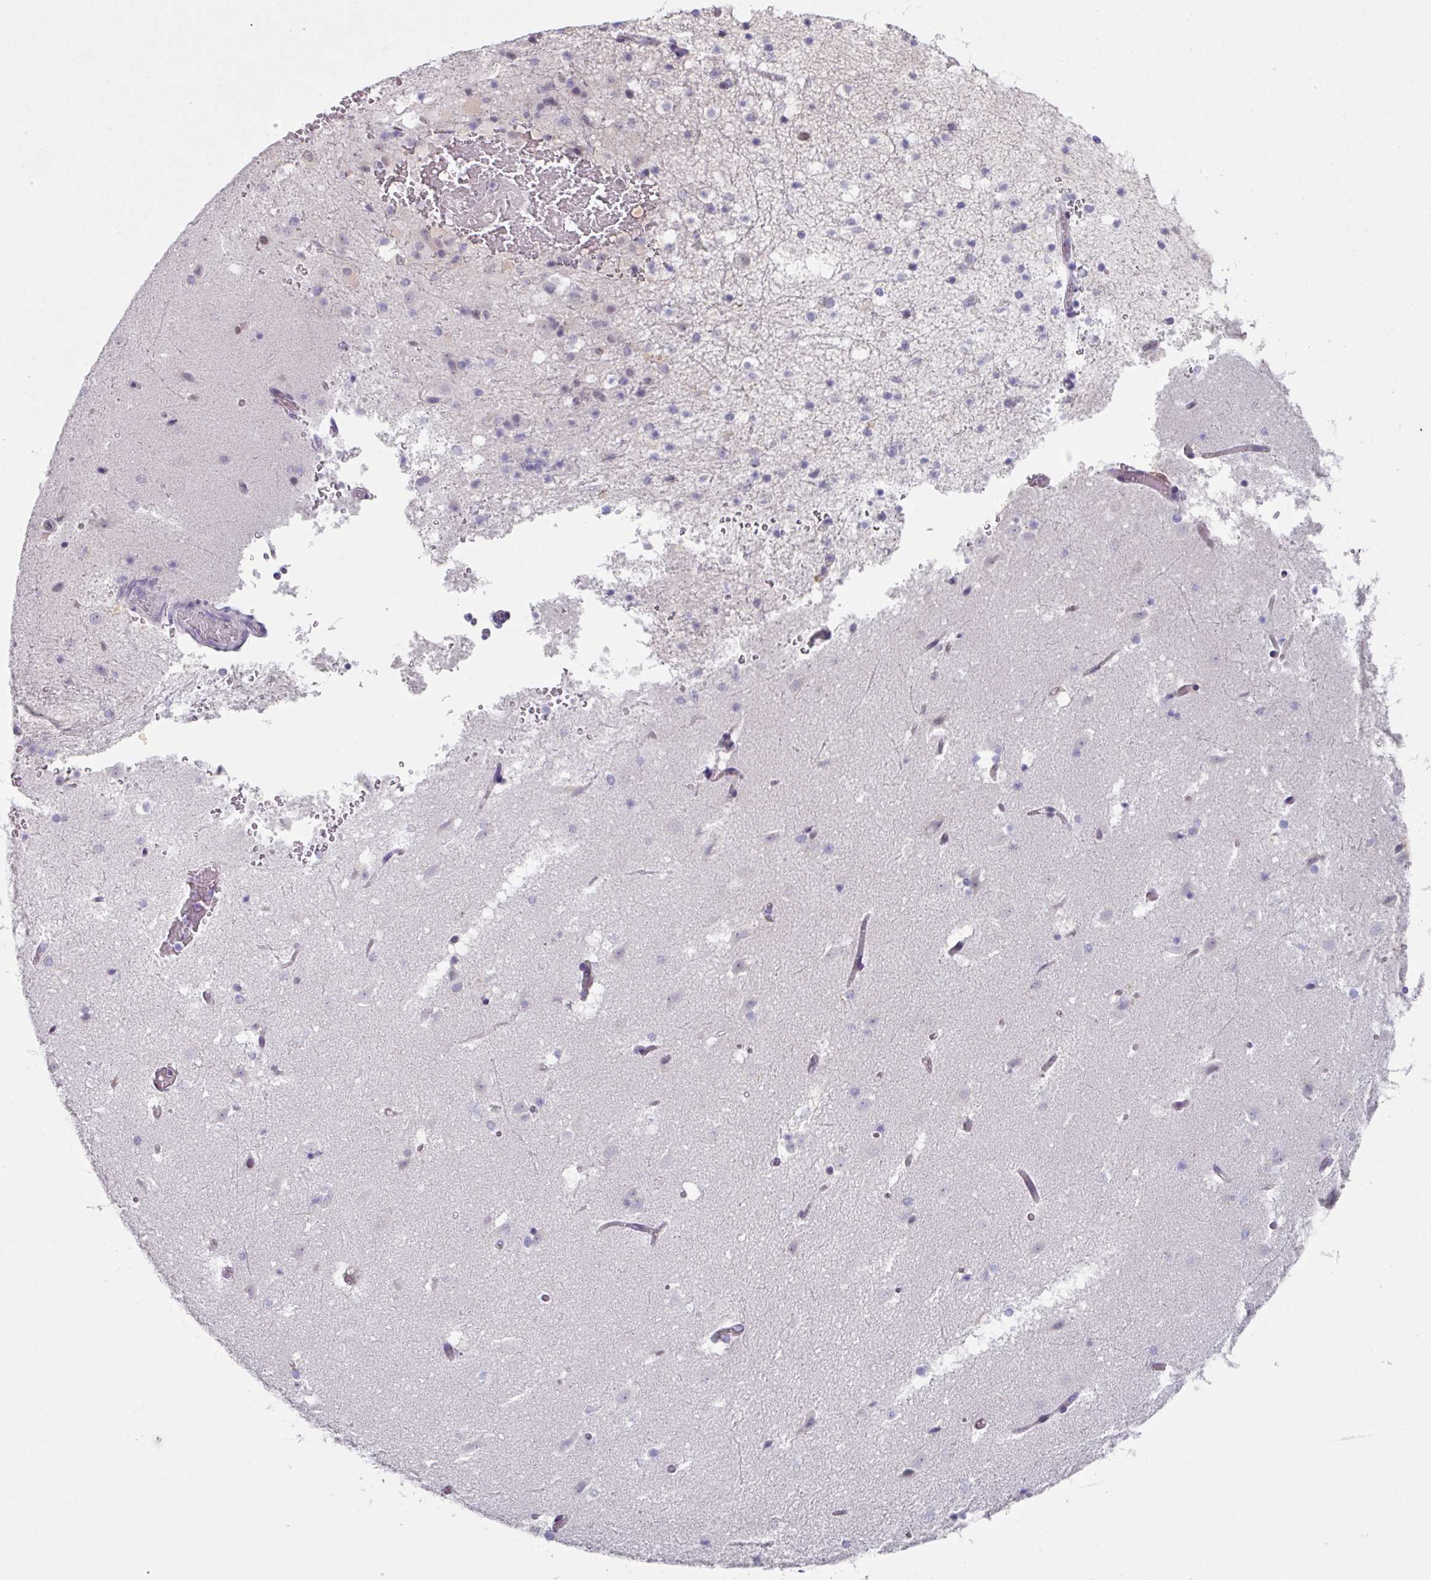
{"staining": {"intensity": "negative", "quantity": "none", "location": "none"}, "tissue": "caudate", "cell_type": "Glial cells", "image_type": "normal", "snomed": [{"axis": "morphology", "description": "Normal tissue, NOS"}, {"axis": "topography", "description": "Lateral ventricle wall"}], "caption": "Photomicrograph shows no significant protein positivity in glial cells of unremarkable caudate. (Brightfield microscopy of DAB immunohistochemistry (IHC) at high magnification).", "gene": "DEFB115", "patient": {"sex": "male", "age": 37}}